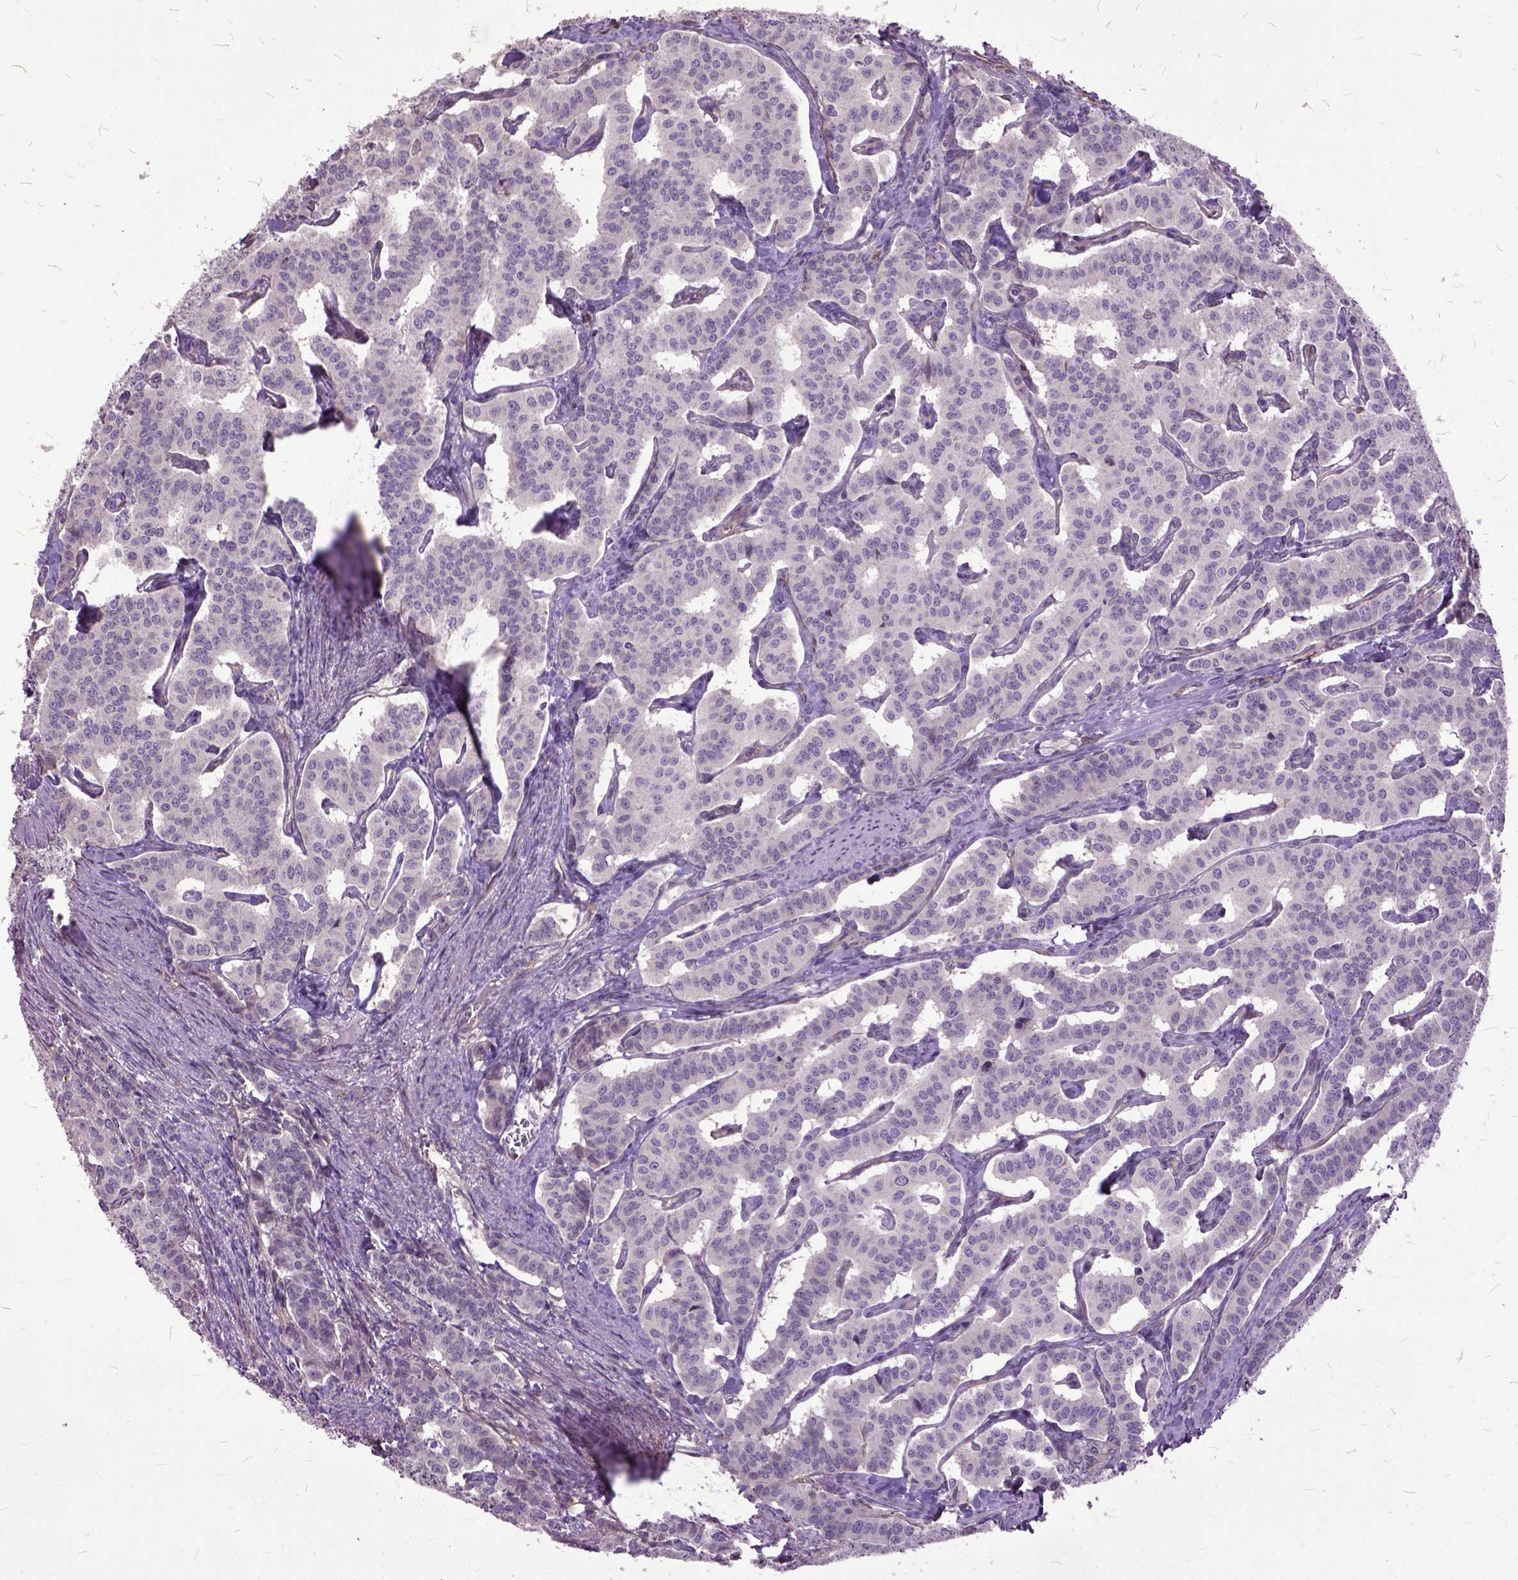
{"staining": {"intensity": "negative", "quantity": "none", "location": "none"}, "tissue": "carcinoid", "cell_type": "Tumor cells", "image_type": "cancer", "snomed": [{"axis": "morphology", "description": "Carcinoid, malignant, NOS"}, {"axis": "topography", "description": "Lung"}], "caption": "An image of carcinoid stained for a protein displays no brown staining in tumor cells.", "gene": "AREG", "patient": {"sex": "female", "age": 46}}